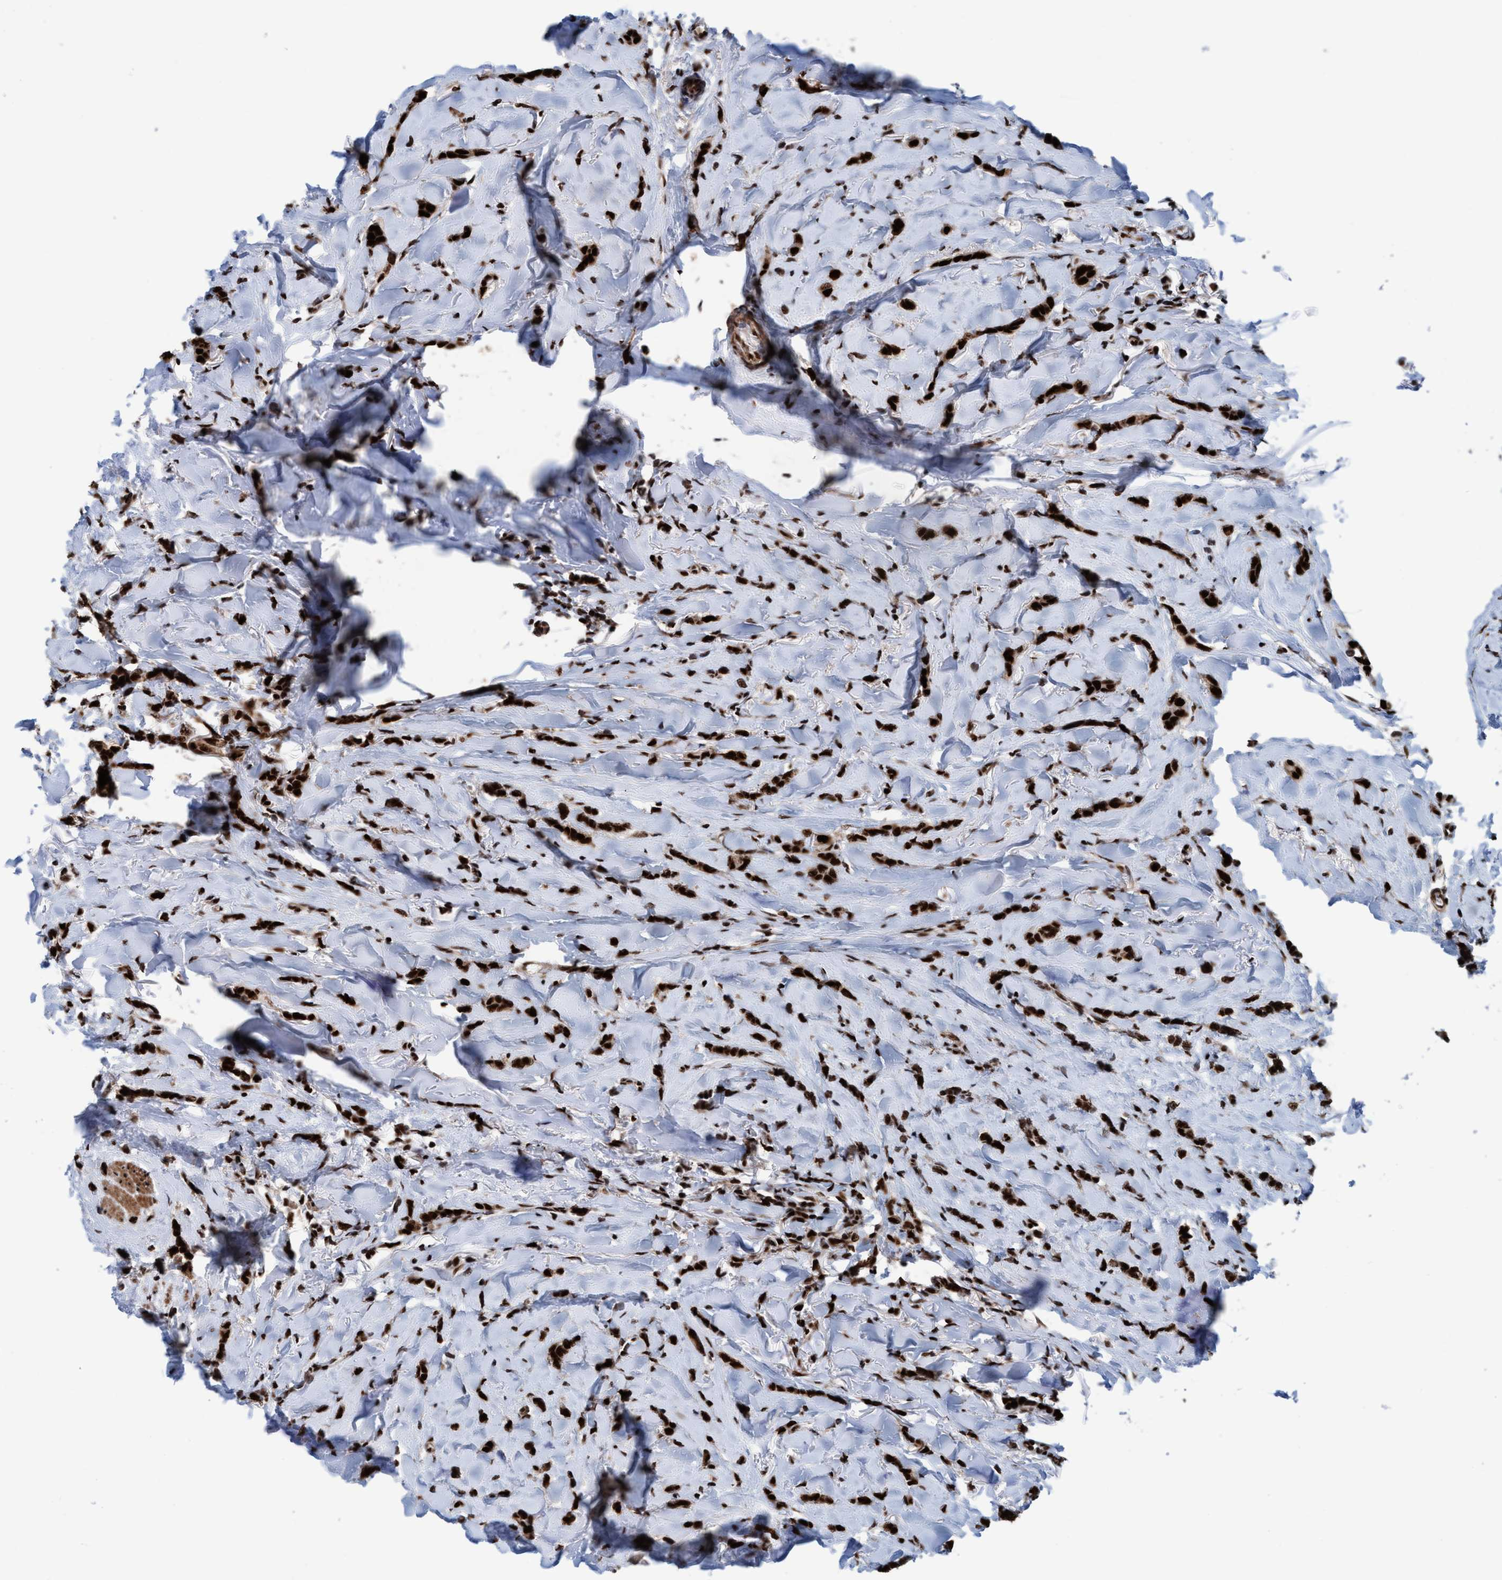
{"staining": {"intensity": "strong", "quantity": ">75%", "location": "cytoplasmic/membranous,nuclear"}, "tissue": "breast cancer", "cell_type": "Tumor cells", "image_type": "cancer", "snomed": [{"axis": "morphology", "description": "Lobular carcinoma"}, {"axis": "topography", "description": "Skin"}, {"axis": "topography", "description": "Breast"}], "caption": "High-power microscopy captured an immunohistochemistry (IHC) histopathology image of breast cancer (lobular carcinoma), revealing strong cytoplasmic/membranous and nuclear positivity in about >75% of tumor cells. Using DAB (brown) and hematoxylin (blue) stains, captured at high magnification using brightfield microscopy.", "gene": "TOPBP1", "patient": {"sex": "female", "age": 46}}